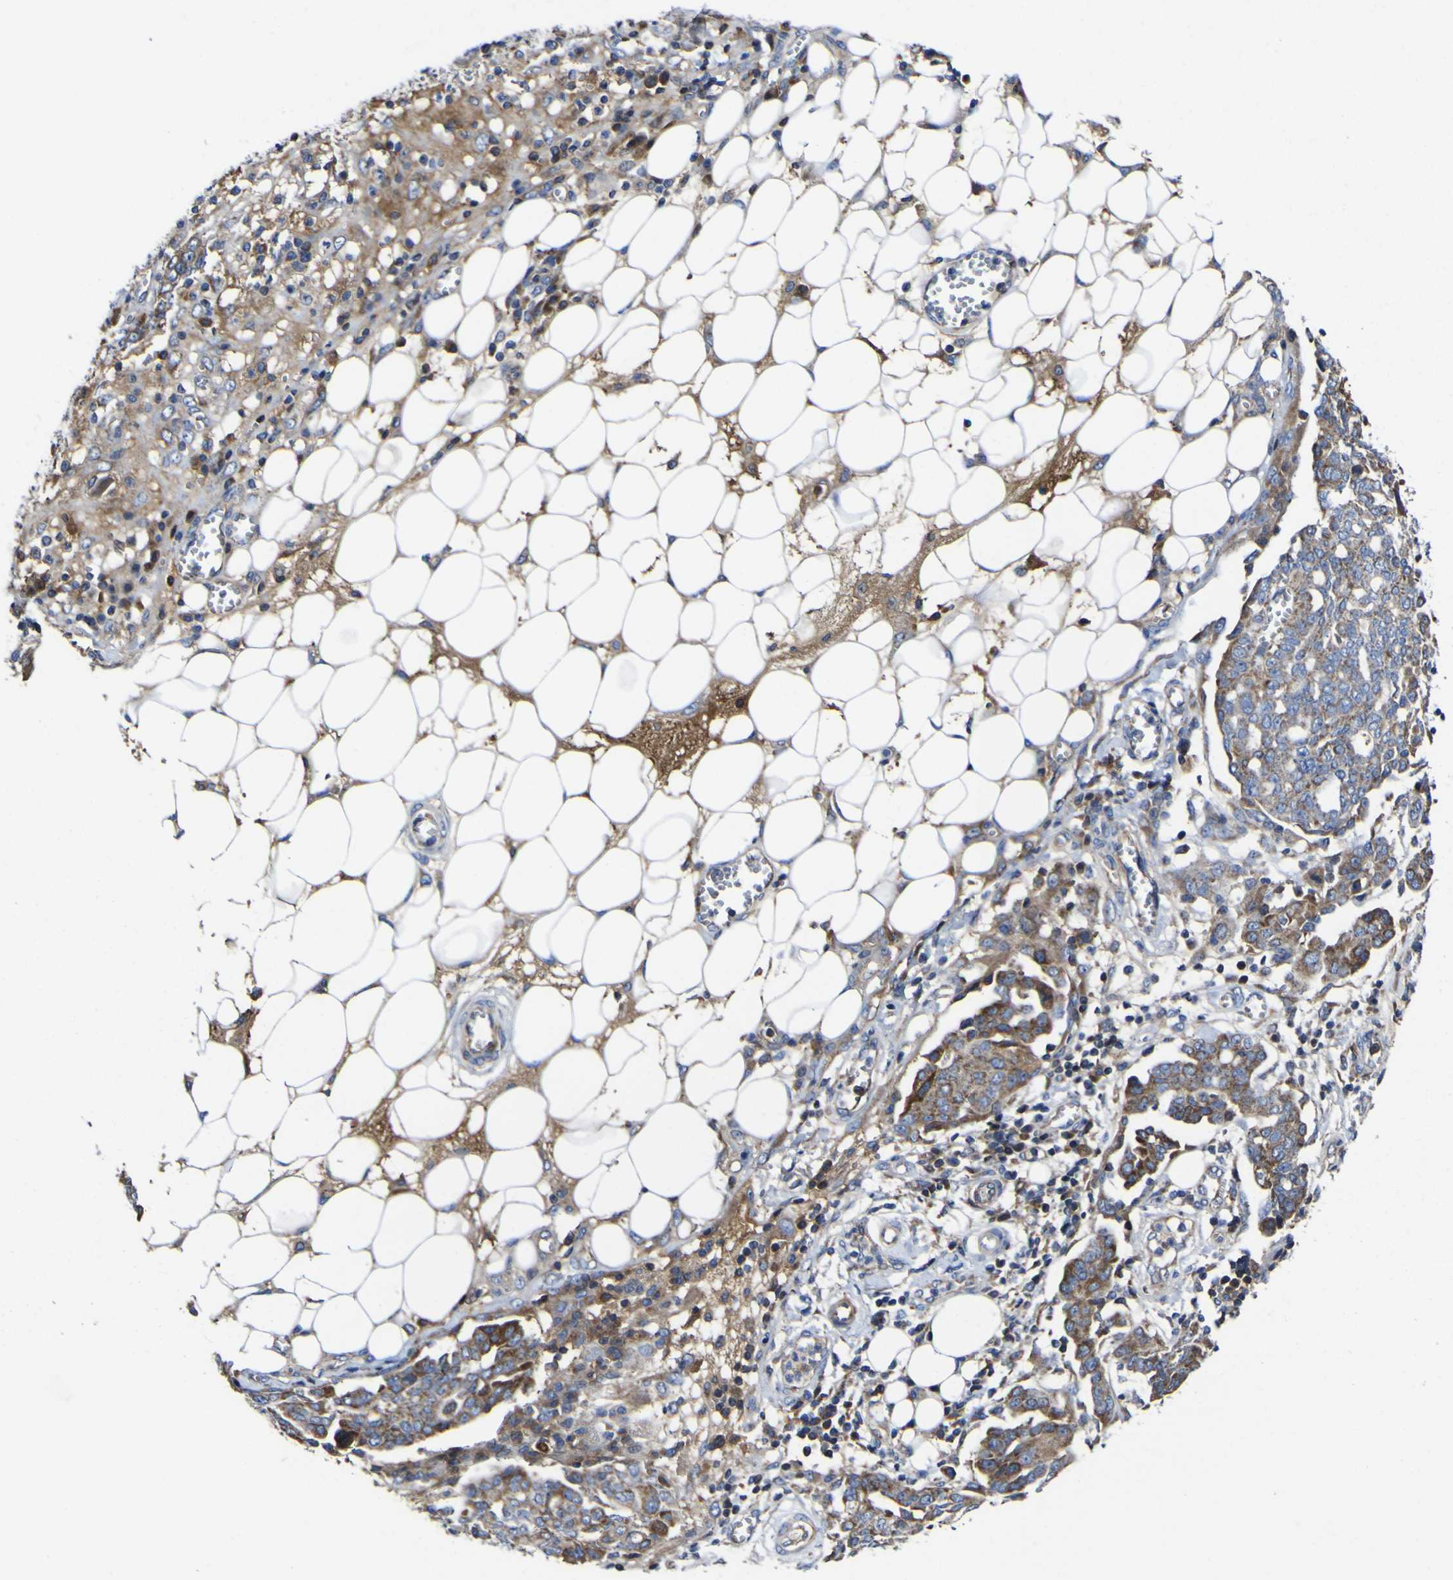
{"staining": {"intensity": "moderate", "quantity": ">75%", "location": "cytoplasmic/membranous"}, "tissue": "ovarian cancer", "cell_type": "Tumor cells", "image_type": "cancer", "snomed": [{"axis": "morphology", "description": "Cystadenocarcinoma, serous, NOS"}, {"axis": "topography", "description": "Soft tissue"}, {"axis": "topography", "description": "Ovary"}], "caption": "IHC of serous cystadenocarcinoma (ovarian) displays medium levels of moderate cytoplasmic/membranous staining in about >75% of tumor cells. The staining is performed using DAB brown chromogen to label protein expression. The nuclei are counter-stained blue using hematoxylin.", "gene": "CCDC90B", "patient": {"sex": "female", "age": 57}}